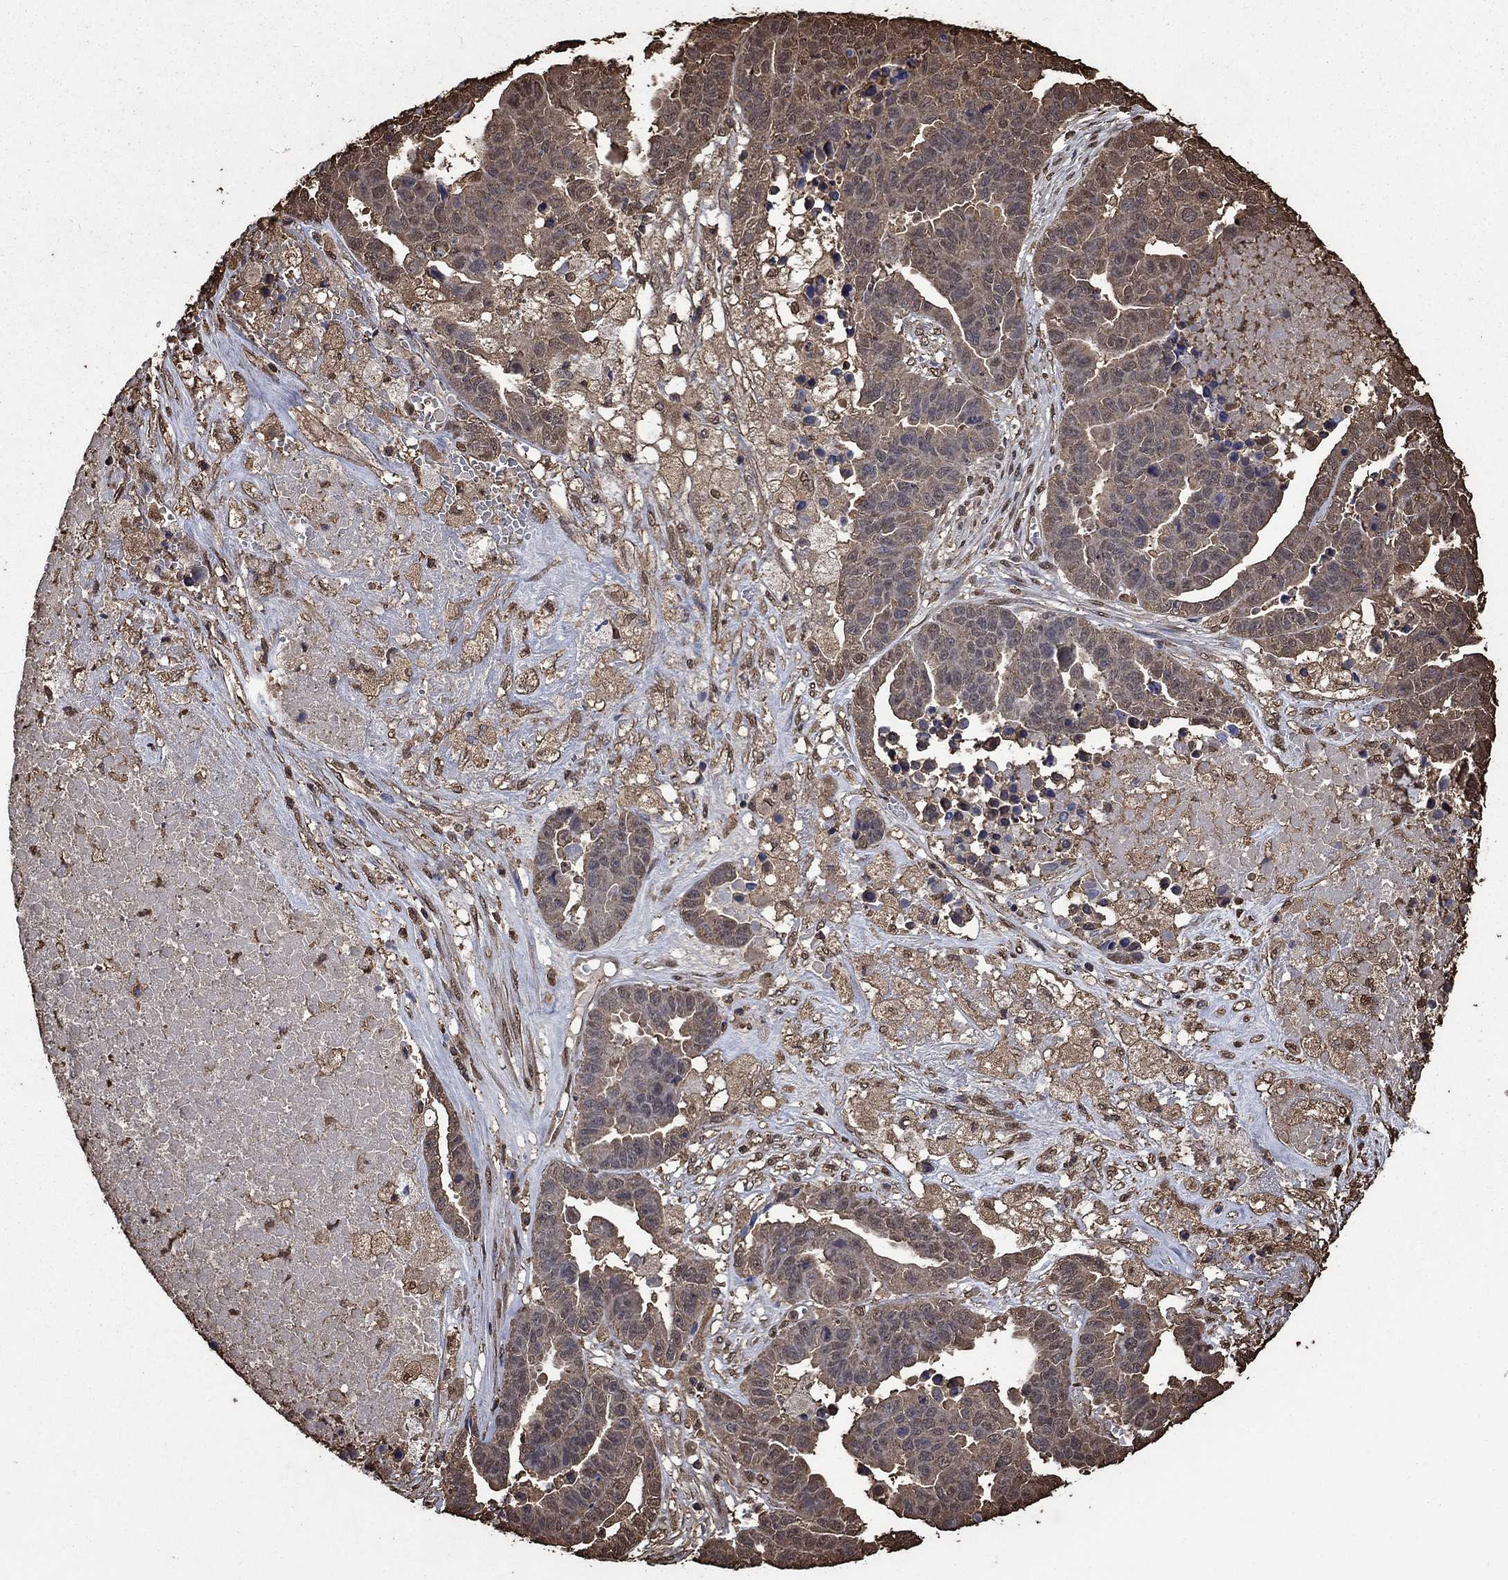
{"staining": {"intensity": "weak", "quantity": "<25%", "location": "cytoplasmic/membranous"}, "tissue": "ovarian cancer", "cell_type": "Tumor cells", "image_type": "cancer", "snomed": [{"axis": "morphology", "description": "Cystadenocarcinoma, serous, NOS"}, {"axis": "topography", "description": "Ovary"}], "caption": "Immunohistochemistry image of human serous cystadenocarcinoma (ovarian) stained for a protein (brown), which reveals no positivity in tumor cells. (Brightfield microscopy of DAB immunohistochemistry (IHC) at high magnification).", "gene": "GAPDH", "patient": {"sex": "female", "age": 87}}